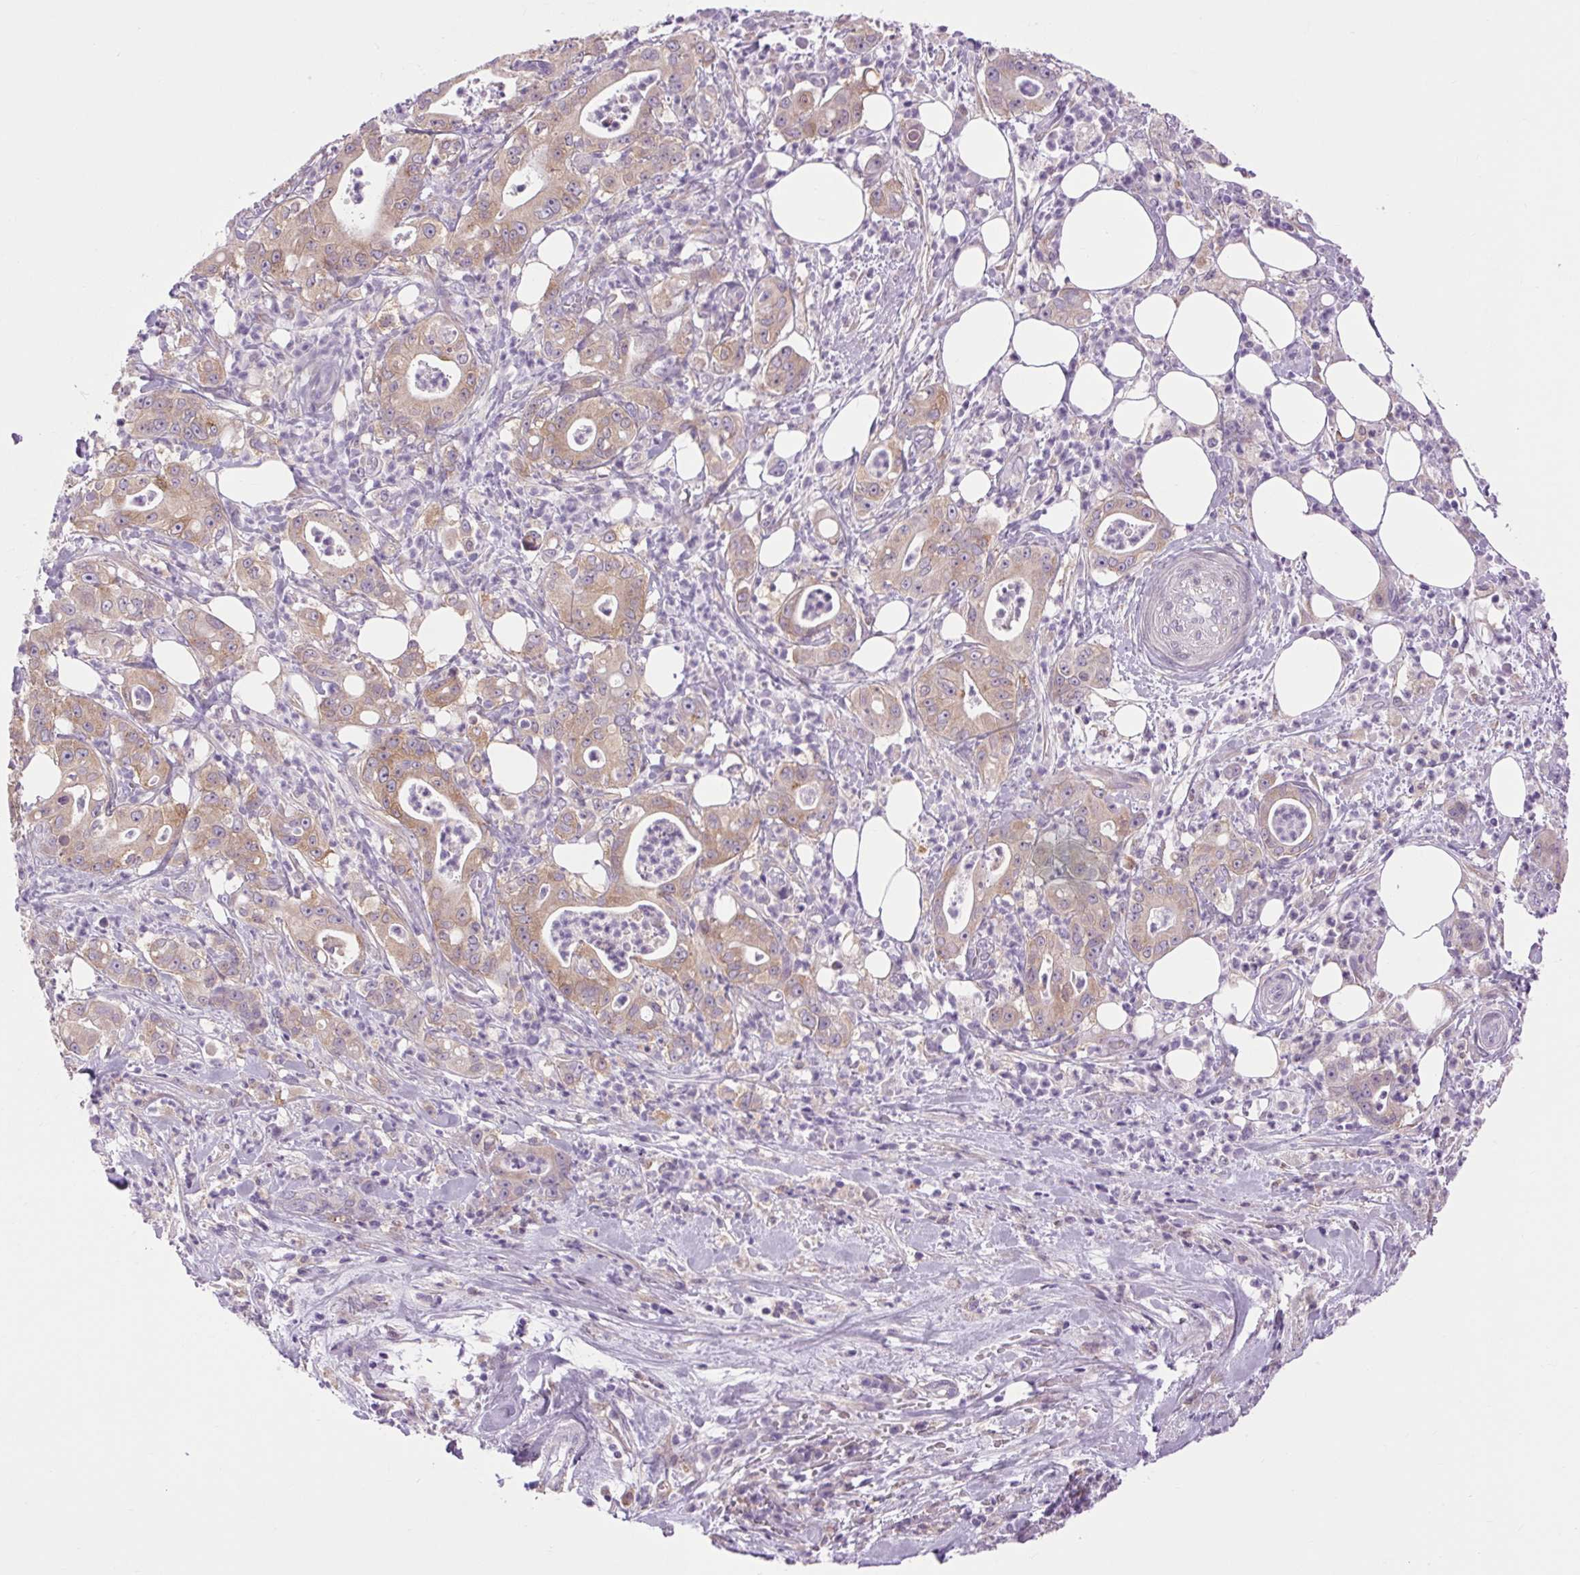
{"staining": {"intensity": "moderate", "quantity": "25%-75%", "location": "cytoplasmic/membranous"}, "tissue": "pancreatic cancer", "cell_type": "Tumor cells", "image_type": "cancer", "snomed": [{"axis": "morphology", "description": "Adenocarcinoma, NOS"}, {"axis": "topography", "description": "Pancreas"}], "caption": "Moderate cytoplasmic/membranous protein positivity is identified in approximately 25%-75% of tumor cells in pancreatic adenocarcinoma. The staining was performed using DAB to visualize the protein expression in brown, while the nuclei were stained in blue with hematoxylin (Magnification: 20x).", "gene": "SOWAHC", "patient": {"sex": "male", "age": 71}}